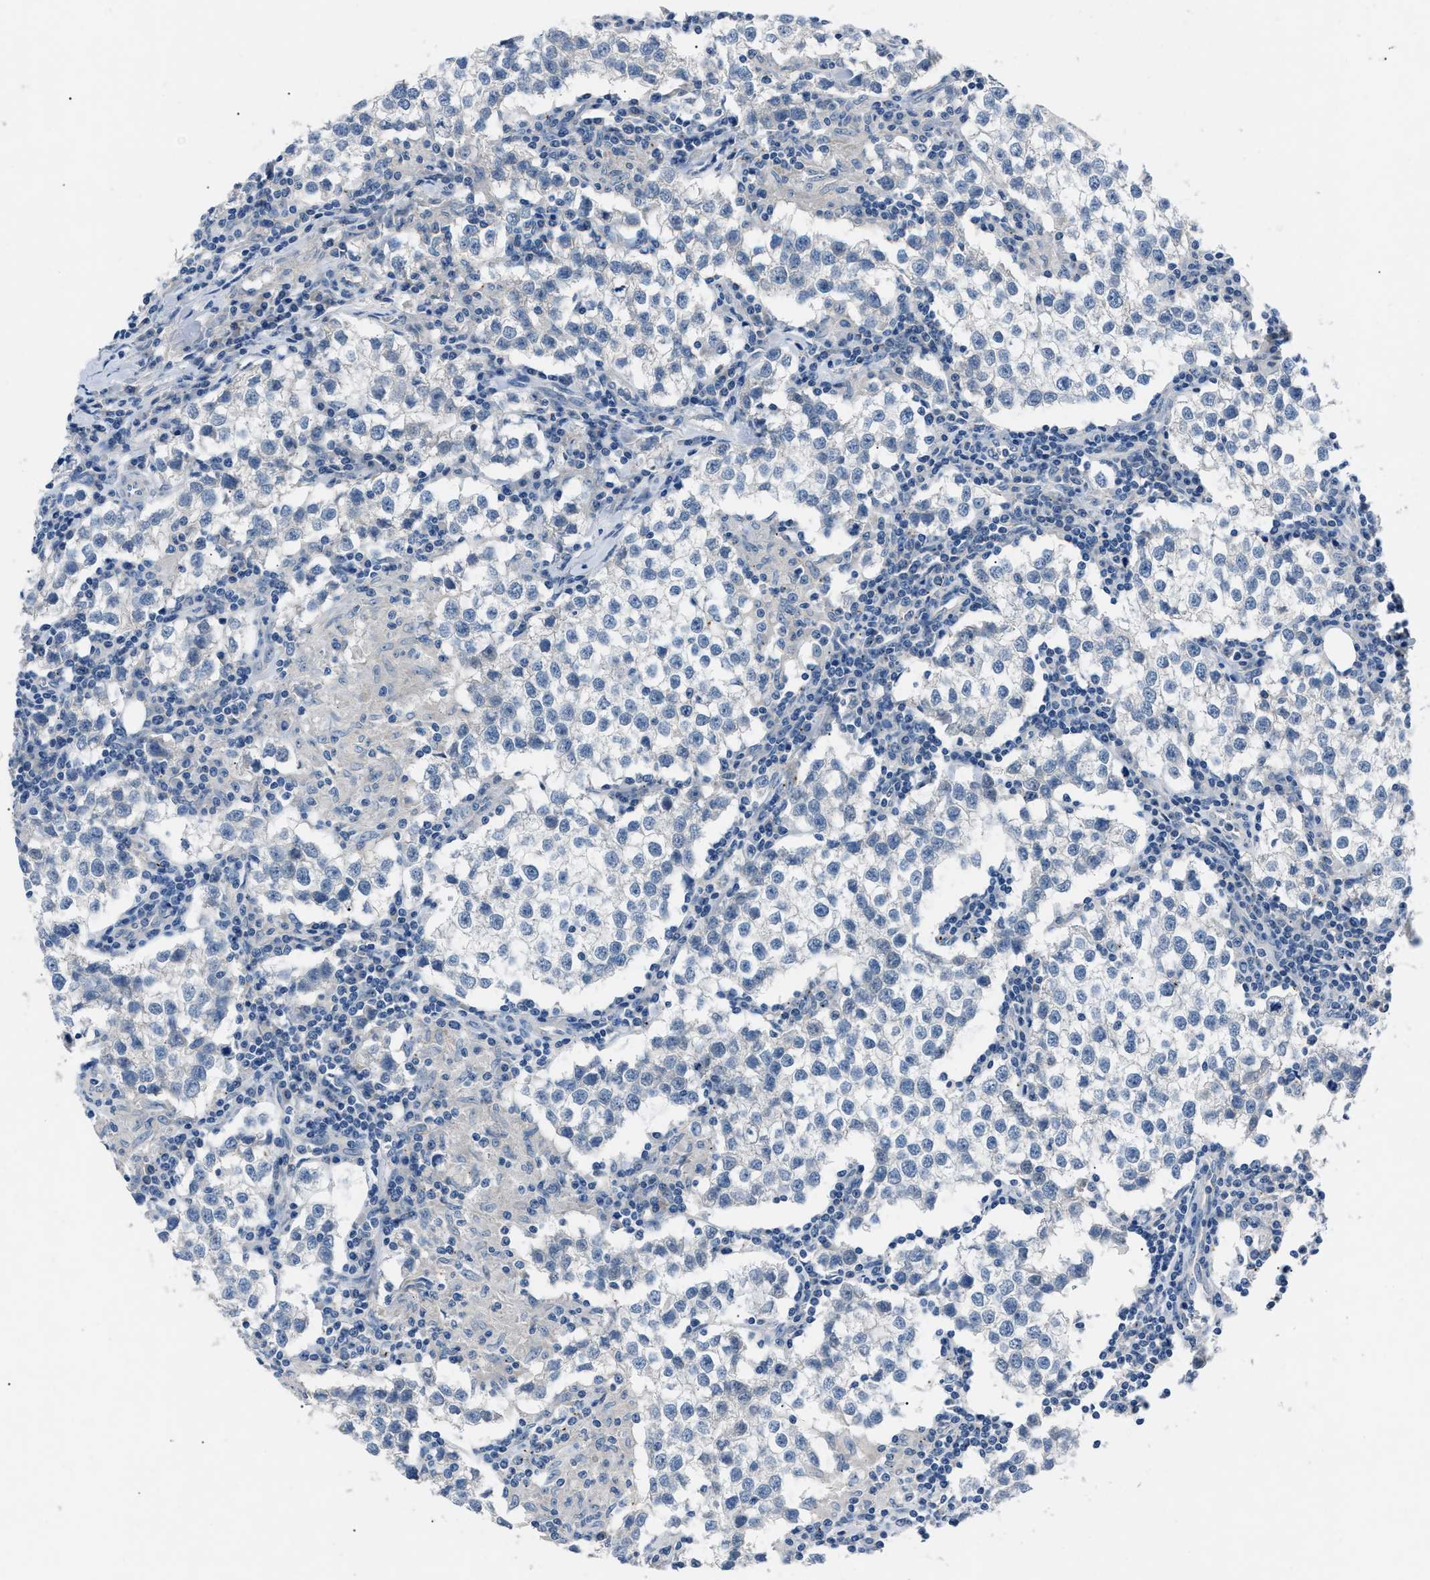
{"staining": {"intensity": "negative", "quantity": "none", "location": "none"}, "tissue": "testis cancer", "cell_type": "Tumor cells", "image_type": "cancer", "snomed": [{"axis": "morphology", "description": "Seminoma, NOS"}, {"axis": "morphology", "description": "Carcinoma, Embryonal, NOS"}, {"axis": "topography", "description": "Testis"}], "caption": "Testis cancer stained for a protein using IHC reveals no staining tumor cells.", "gene": "DNAAF5", "patient": {"sex": "male", "age": 36}}